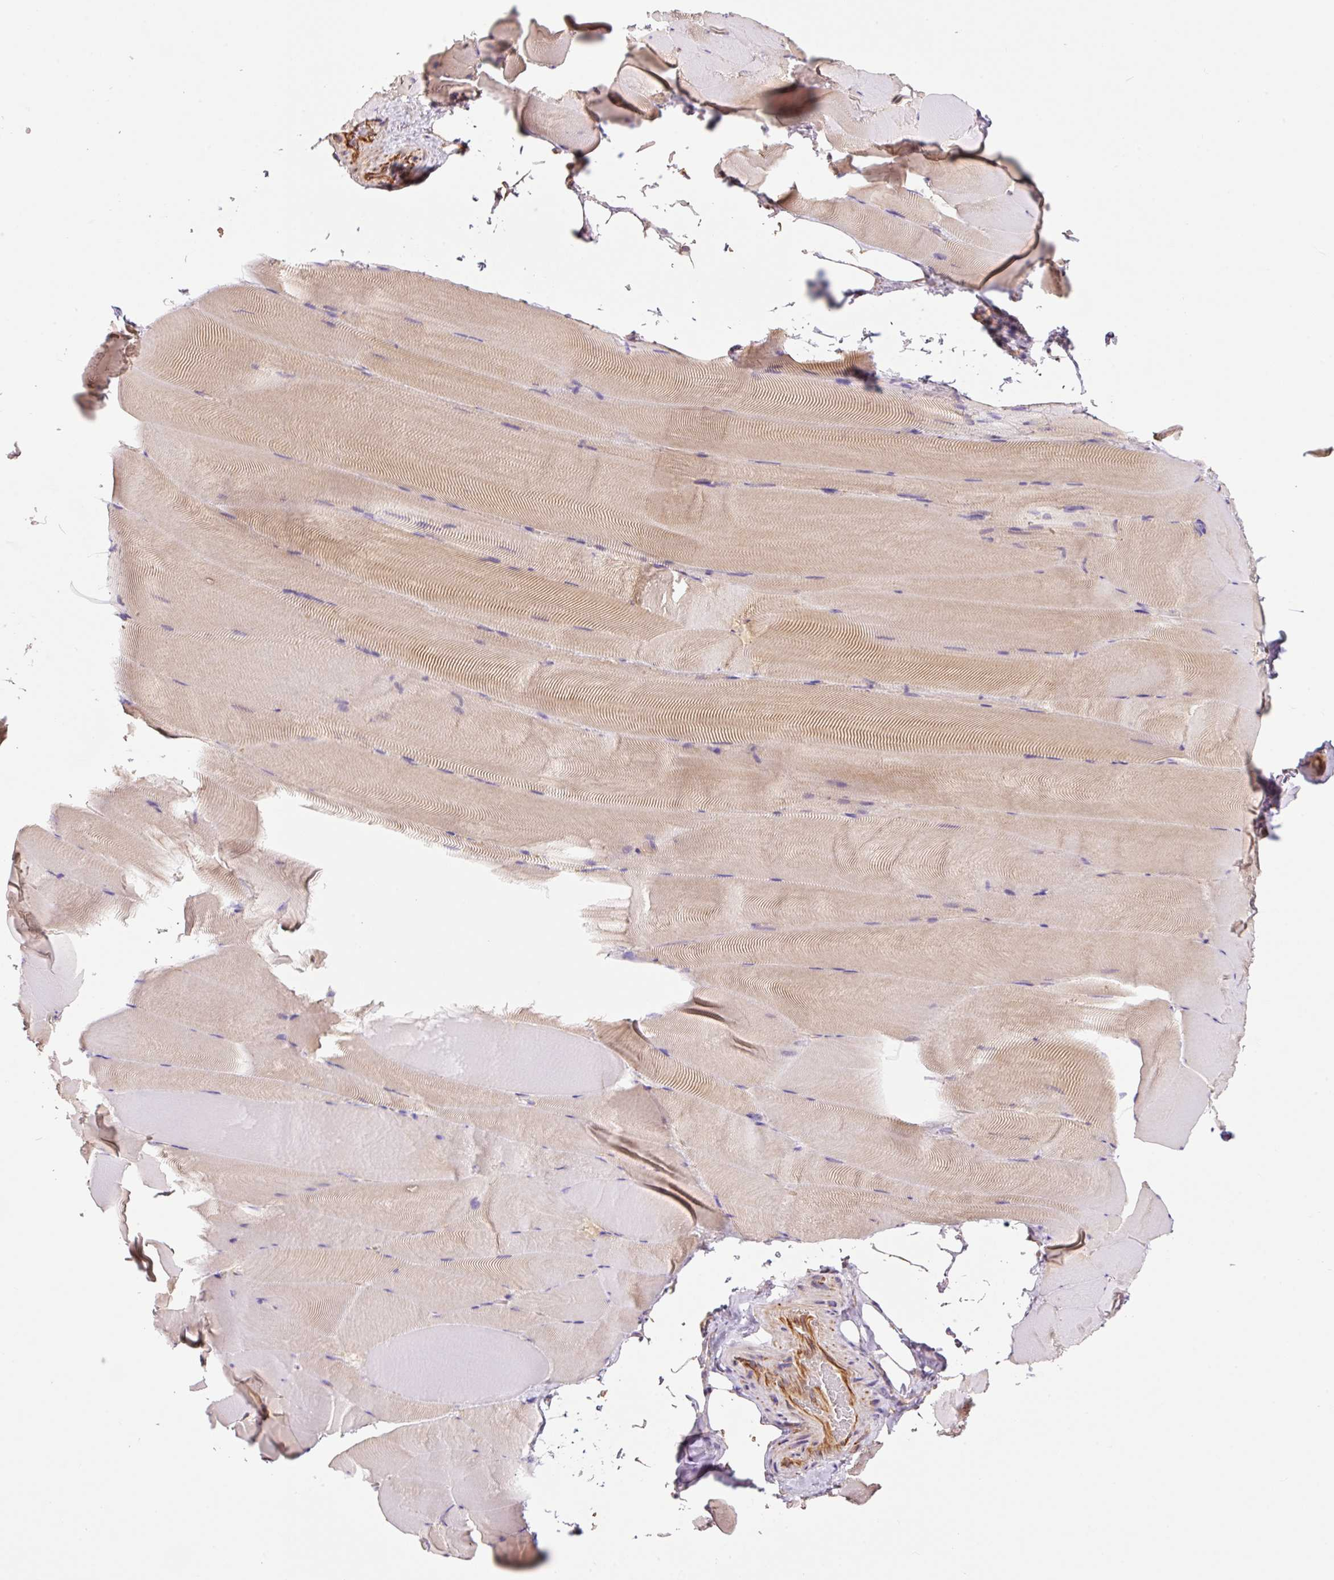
{"staining": {"intensity": "weak", "quantity": "25%-75%", "location": "cytoplasmic/membranous"}, "tissue": "skeletal muscle", "cell_type": "Myocytes", "image_type": "normal", "snomed": [{"axis": "morphology", "description": "Normal tissue, NOS"}, {"axis": "topography", "description": "Skeletal muscle"}], "caption": "Brown immunohistochemical staining in unremarkable human skeletal muscle shows weak cytoplasmic/membranous staining in about 25%-75% of myocytes.", "gene": "PCK2", "patient": {"sex": "female", "age": 64}}